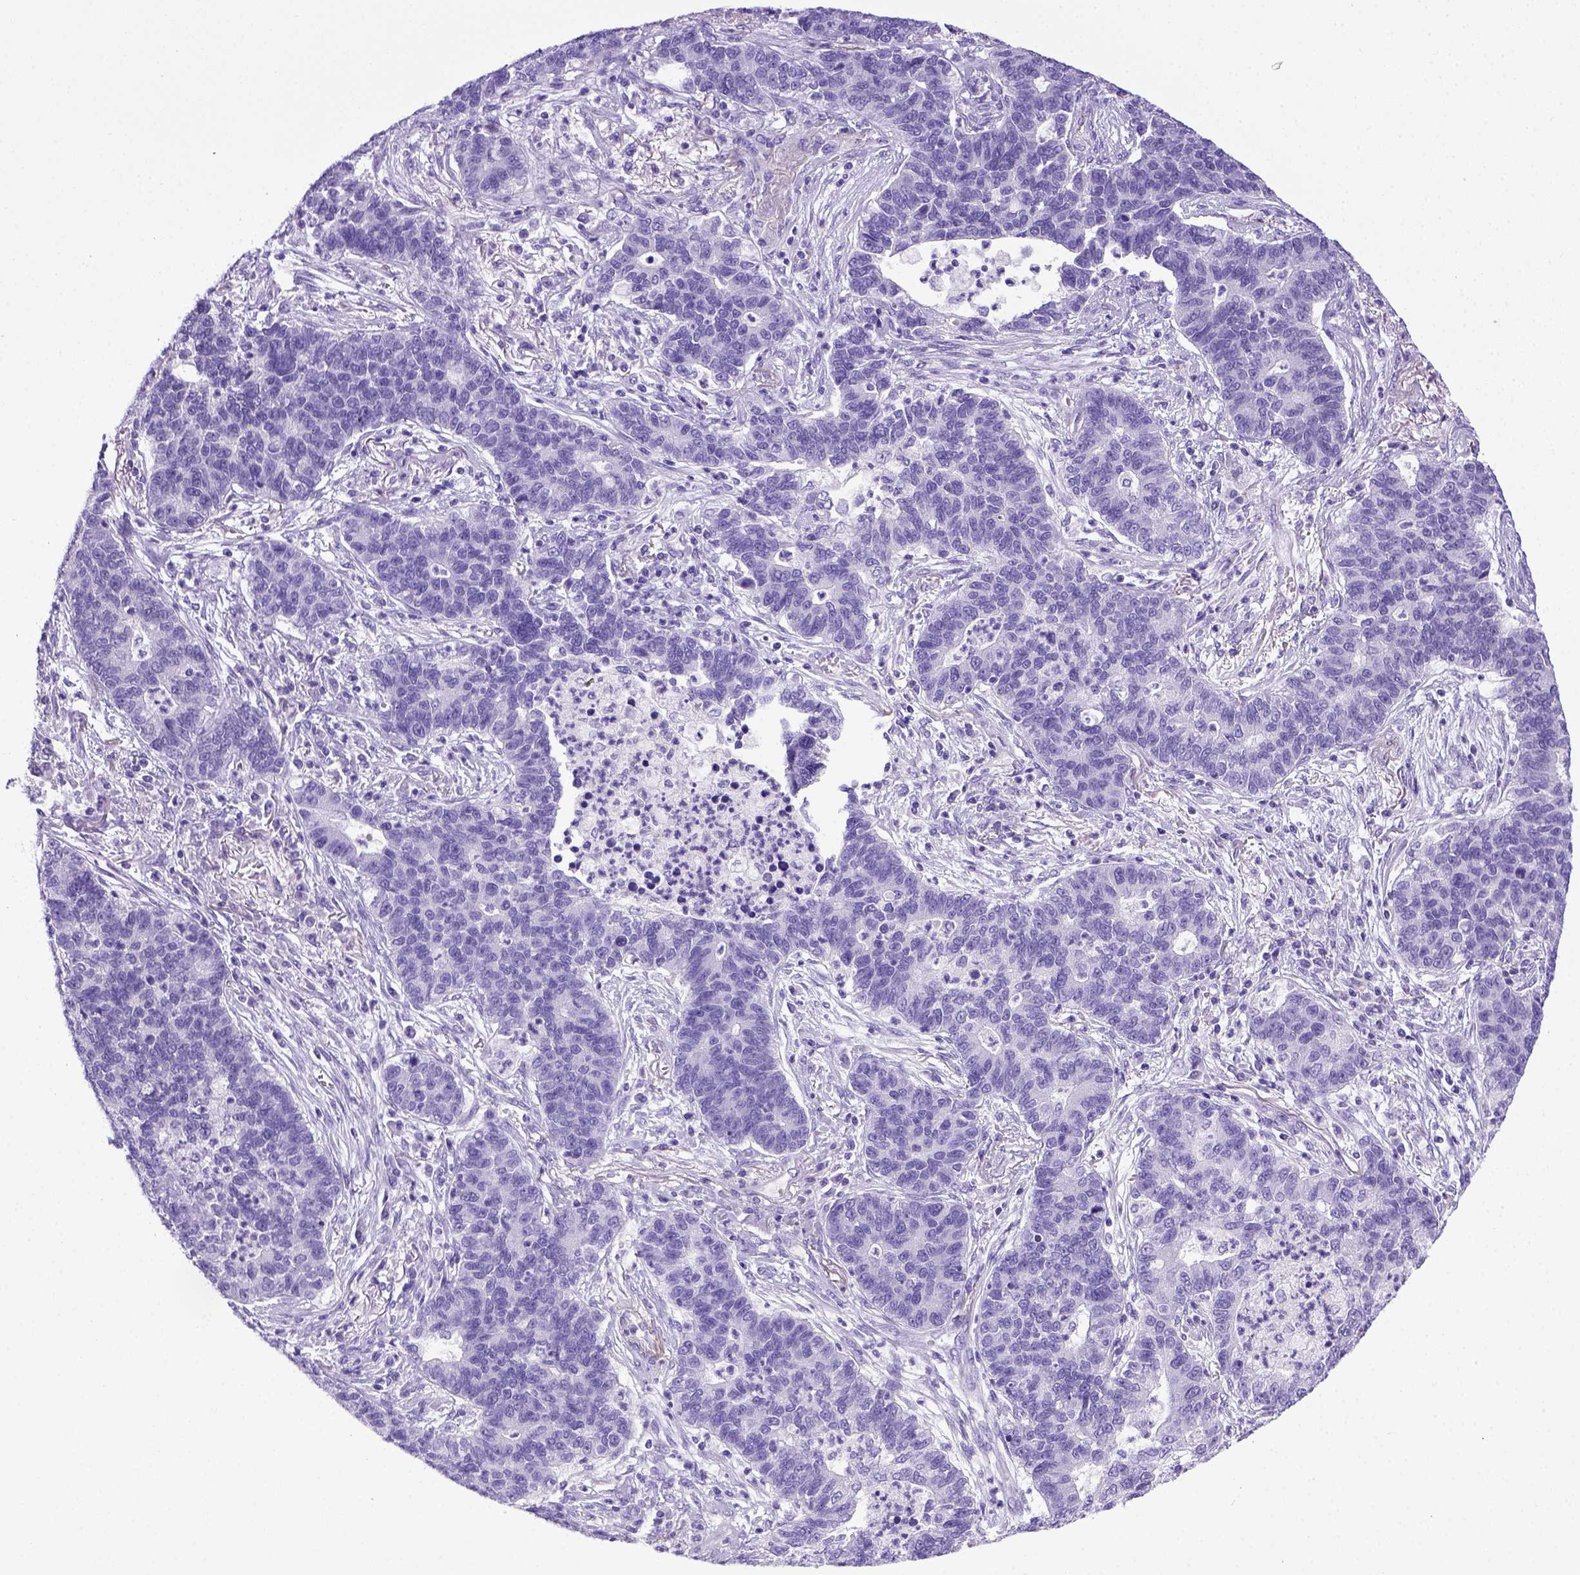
{"staining": {"intensity": "negative", "quantity": "none", "location": "none"}, "tissue": "lung cancer", "cell_type": "Tumor cells", "image_type": "cancer", "snomed": [{"axis": "morphology", "description": "Adenocarcinoma, NOS"}, {"axis": "topography", "description": "Lung"}], "caption": "DAB (3,3'-diaminobenzidine) immunohistochemical staining of human lung cancer (adenocarcinoma) exhibits no significant expression in tumor cells.", "gene": "ITIH4", "patient": {"sex": "female", "age": 57}}